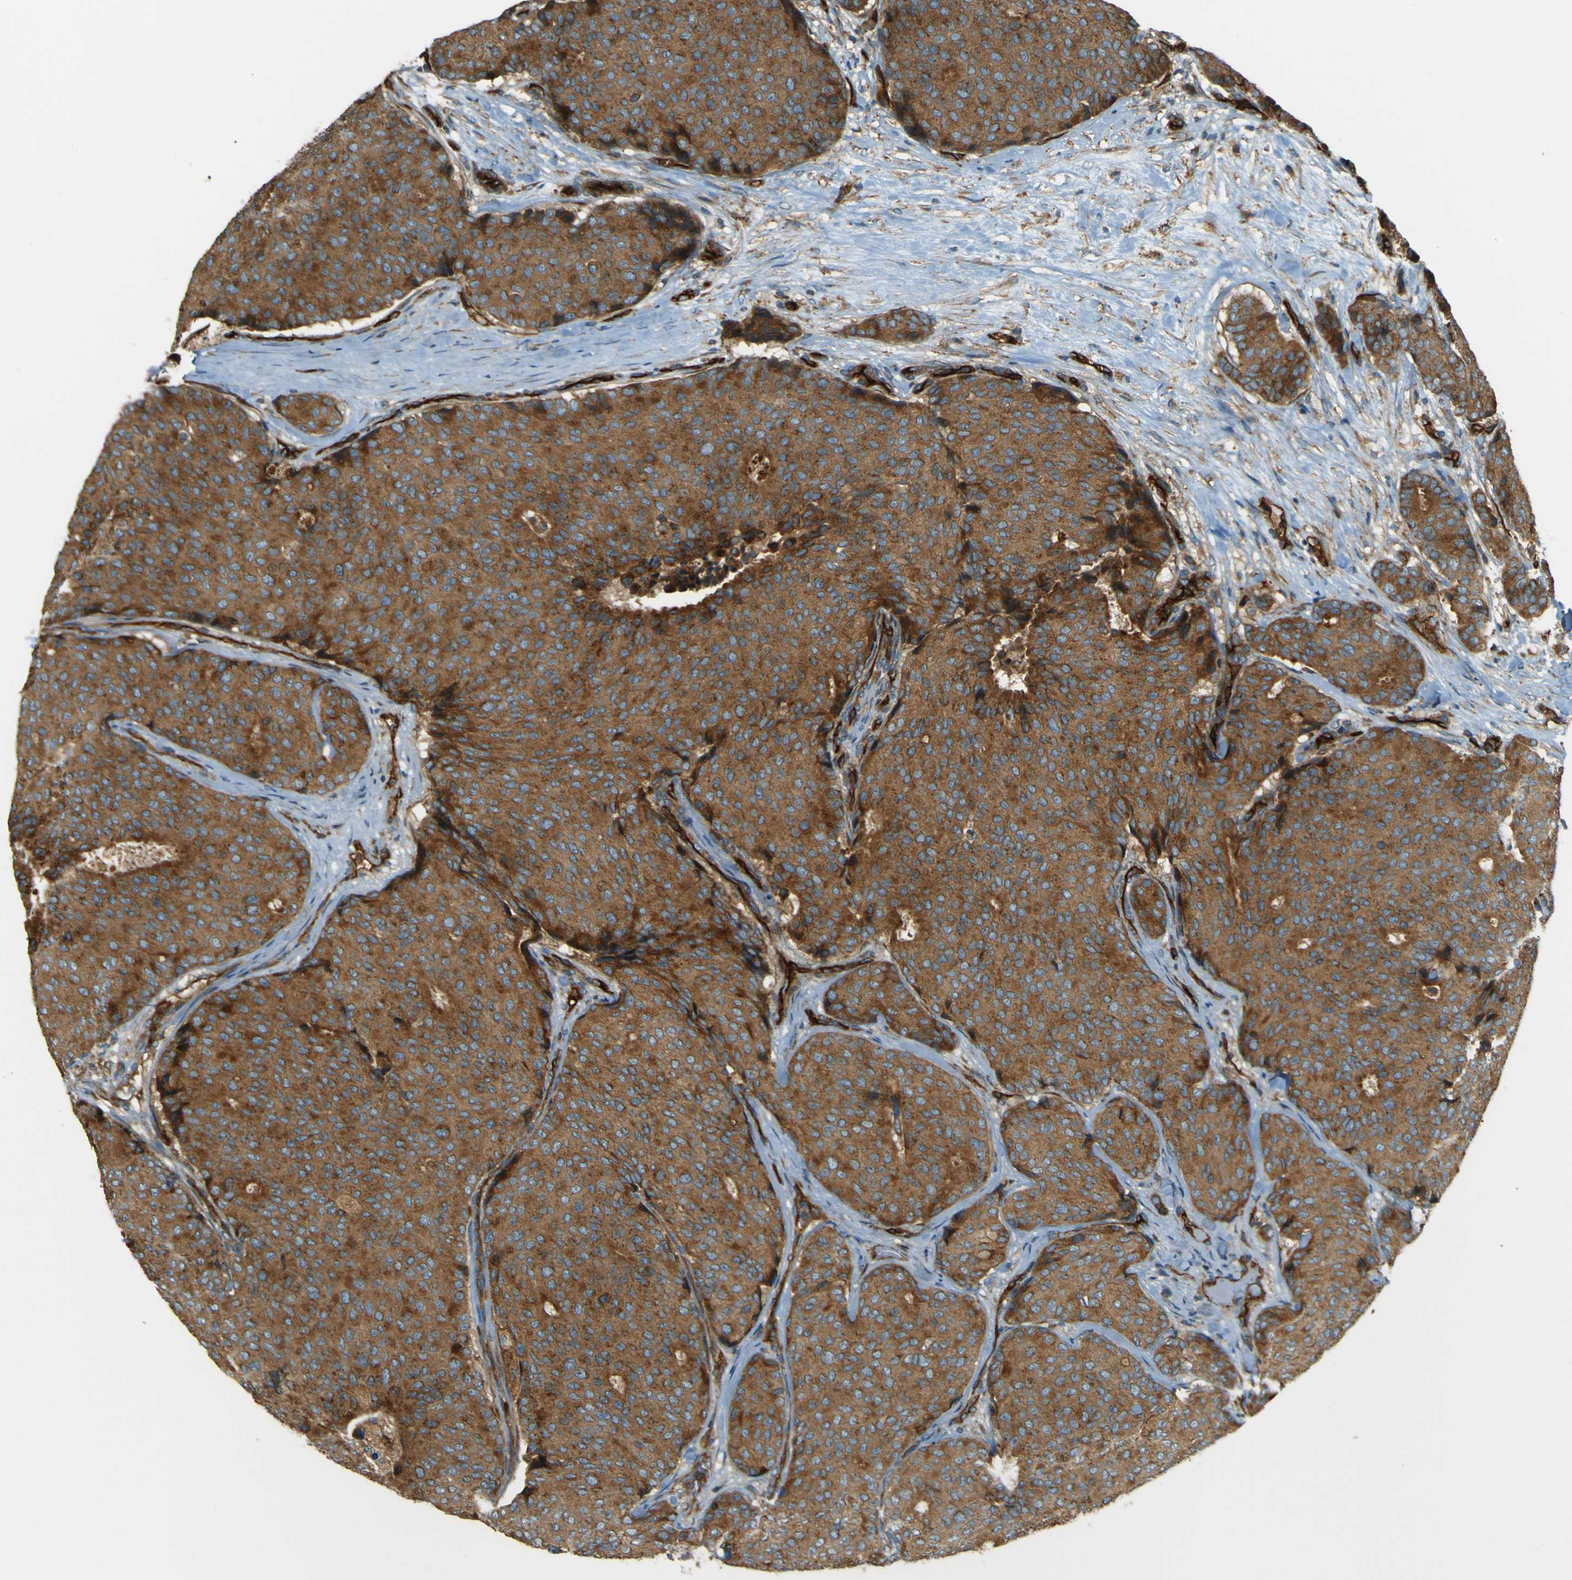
{"staining": {"intensity": "strong", "quantity": ">75%", "location": "cytoplasmic/membranous"}, "tissue": "breast cancer", "cell_type": "Tumor cells", "image_type": "cancer", "snomed": [{"axis": "morphology", "description": "Duct carcinoma"}, {"axis": "topography", "description": "Breast"}], "caption": "Immunohistochemical staining of human breast cancer exhibits strong cytoplasmic/membranous protein positivity in about >75% of tumor cells.", "gene": "DNAJC5", "patient": {"sex": "female", "age": 75}}